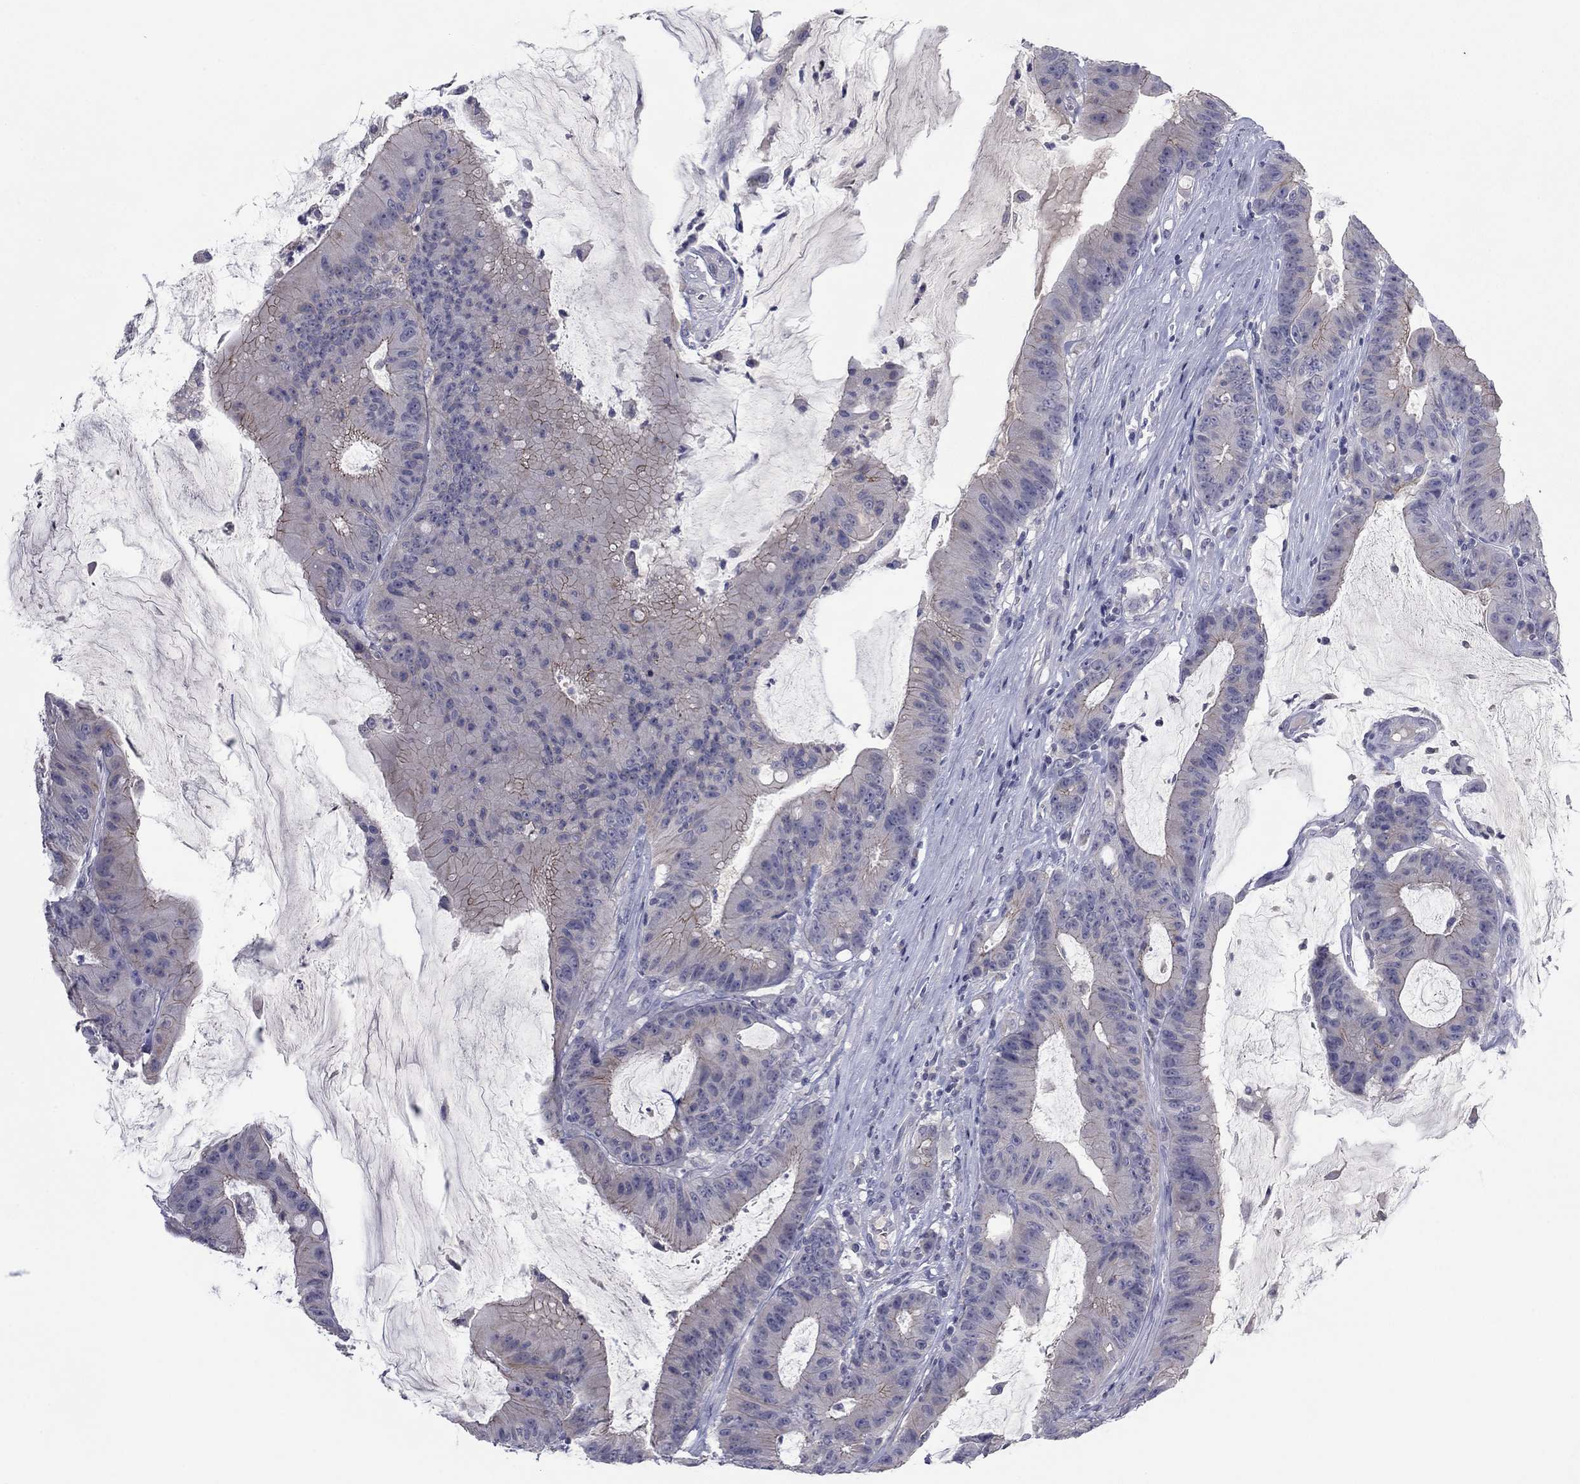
{"staining": {"intensity": "weak", "quantity": "<25%", "location": "cytoplasmic/membranous"}, "tissue": "colorectal cancer", "cell_type": "Tumor cells", "image_type": "cancer", "snomed": [{"axis": "morphology", "description": "Adenocarcinoma, NOS"}, {"axis": "topography", "description": "Colon"}], "caption": "IHC micrograph of neoplastic tissue: human colorectal cancer stained with DAB demonstrates no significant protein expression in tumor cells. Nuclei are stained in blue.", "gene": "CNTNAP4", "patient": {"sex": "female", "age": 69}}